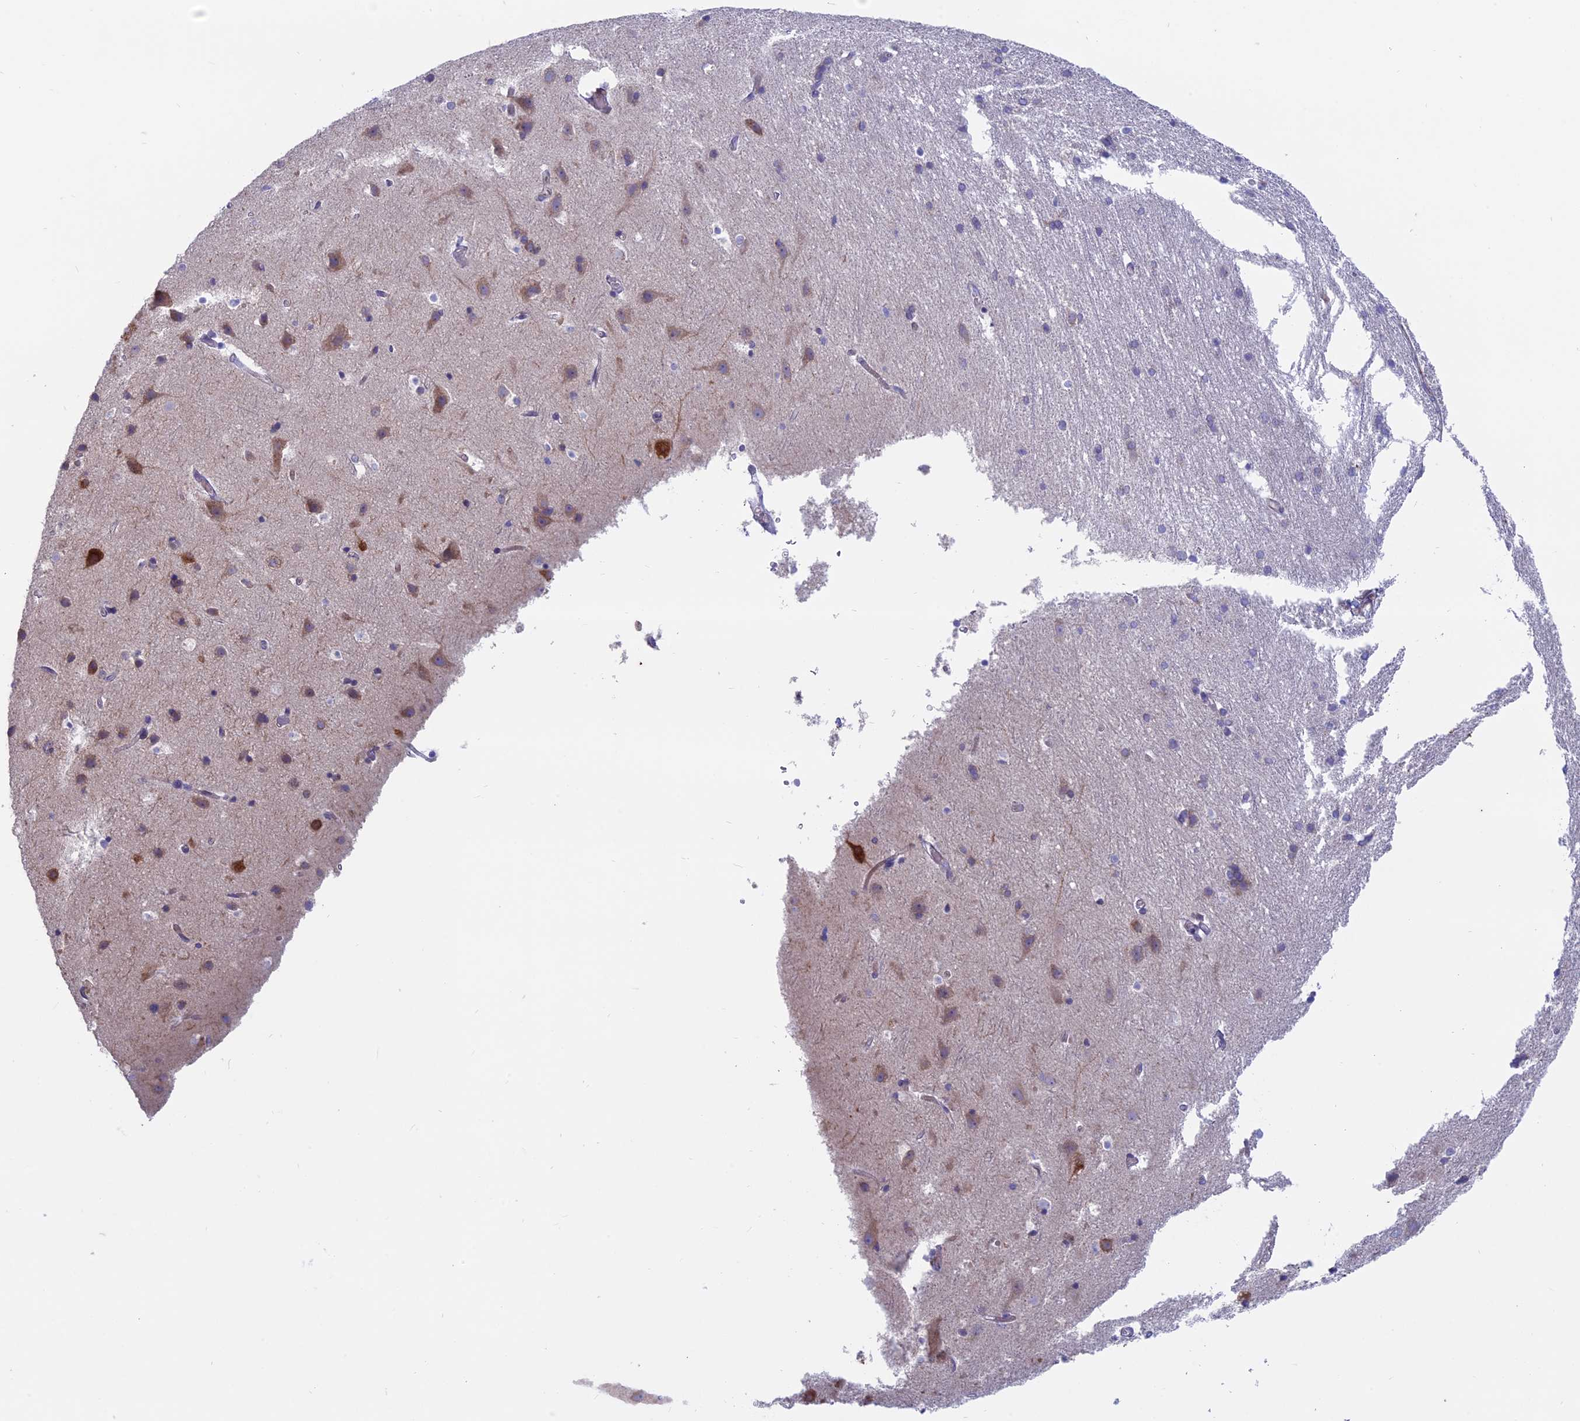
{"staining": {"intensity": "weak", "quantity": ">75%", "location": "cytoplasmic/membranous"}, "tissue": "cerebral cortex", "cell_type": "Endothelial cells", "image_type": "normal", "snomed": [{"axis": "morphology", "description": "Normal tissue, NOS"}, {"axis": "topography", "description": "Cerebral cortex"}], "caption": "Protein staining of benign cerebral cortex demonstrates weak cytoplasmic/membranous positivity in approximately >75% of endothelial cells.", "gene": "MYO5B", "patient": {"sex": "male", "age": 54}}